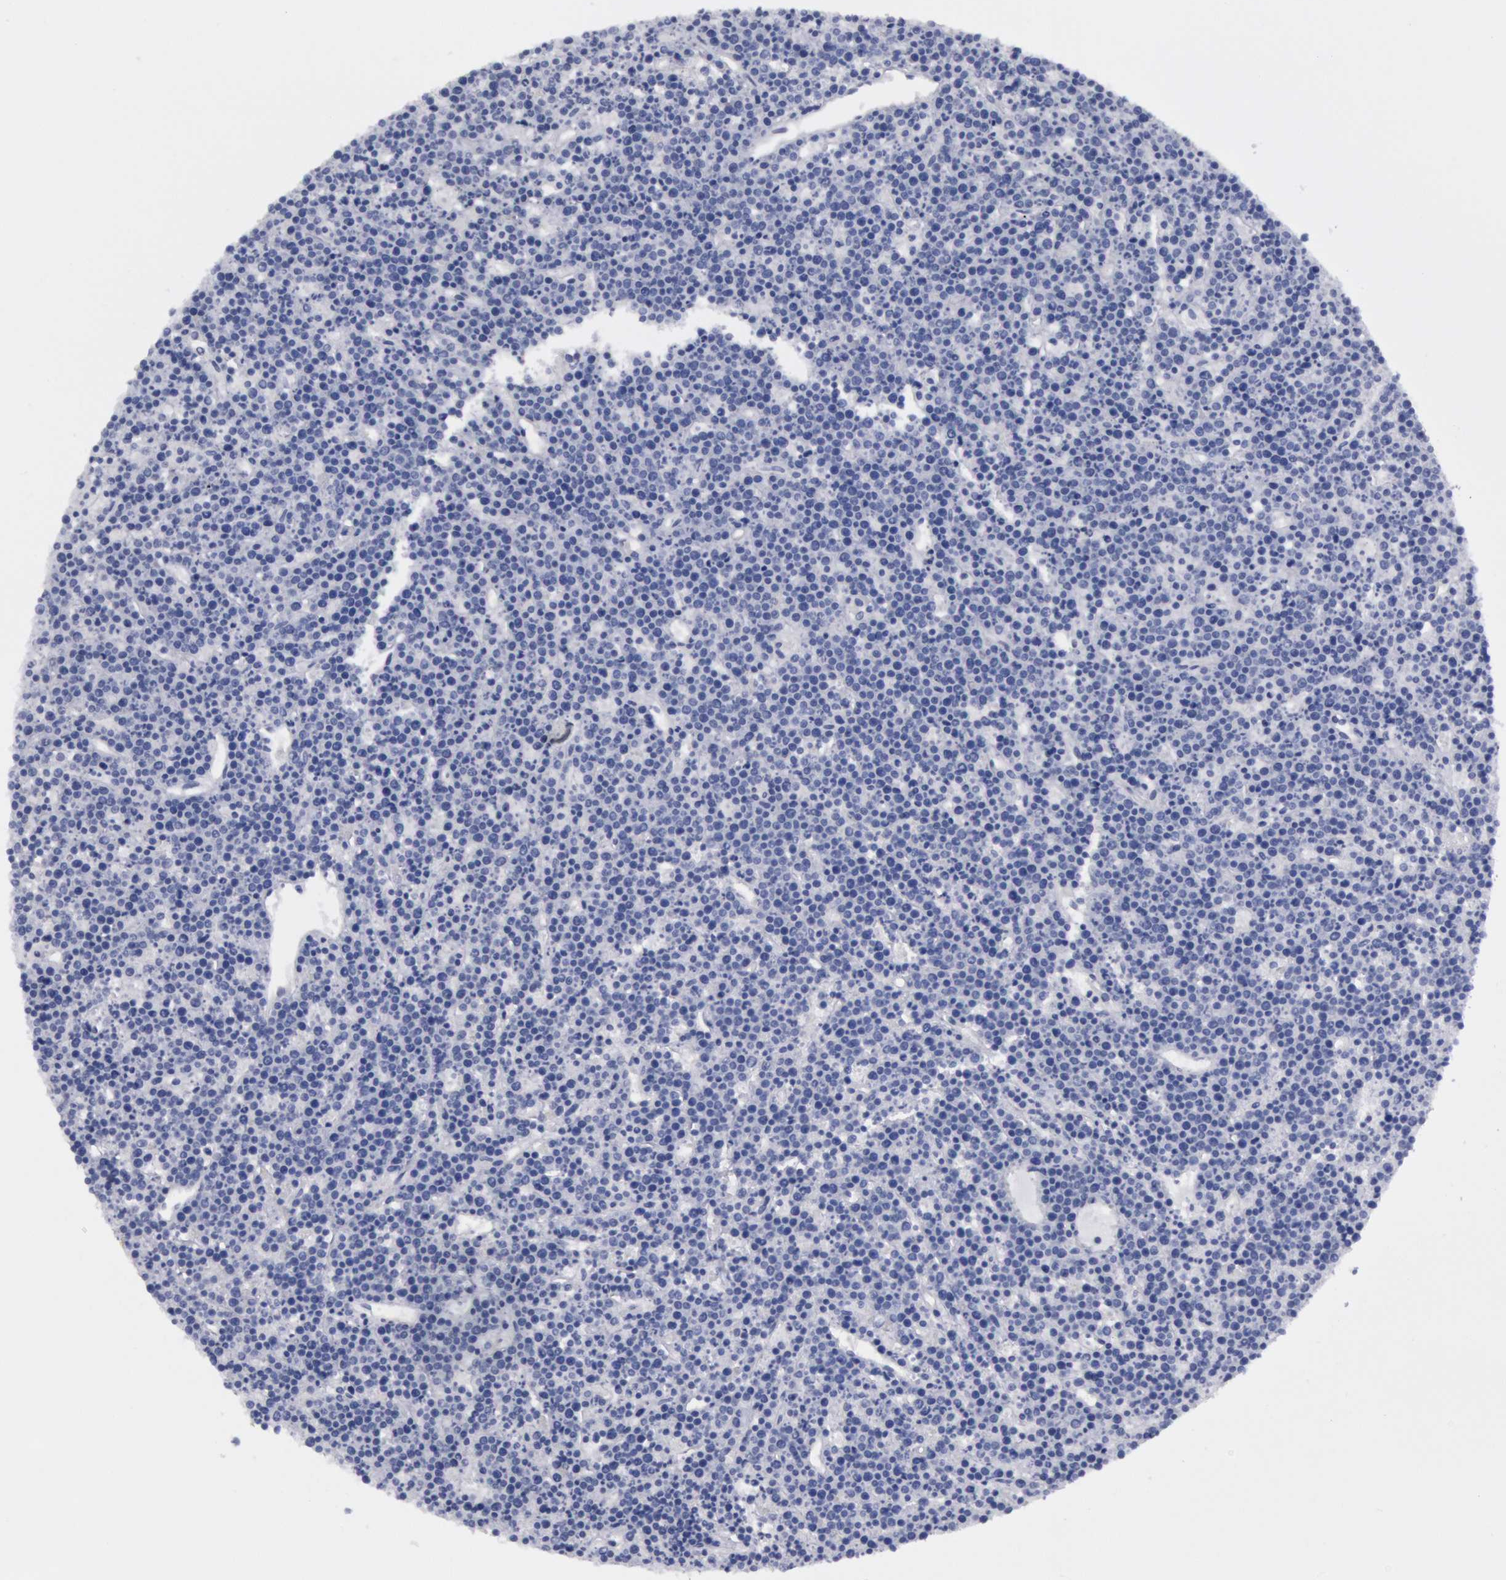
{"staining": {"intensity": "negative", "quantity": "none", "location": "none"}, "tissue": "lymphoma", "cell_type": "Tumor cells", "image_type": "cancer", "snomed": [{"axis": "morphology", "description": "Malignant lymphoma, non-Hodgkin's type, High grade"}, {"axis": "topography", "description": "Ovary"}], "caption": "Human lymphoma stained for a protein using IHC exhibits no expression in tumor cells.", "gene": "FHL1", "patient": {"sex": "female", "age": 56}}